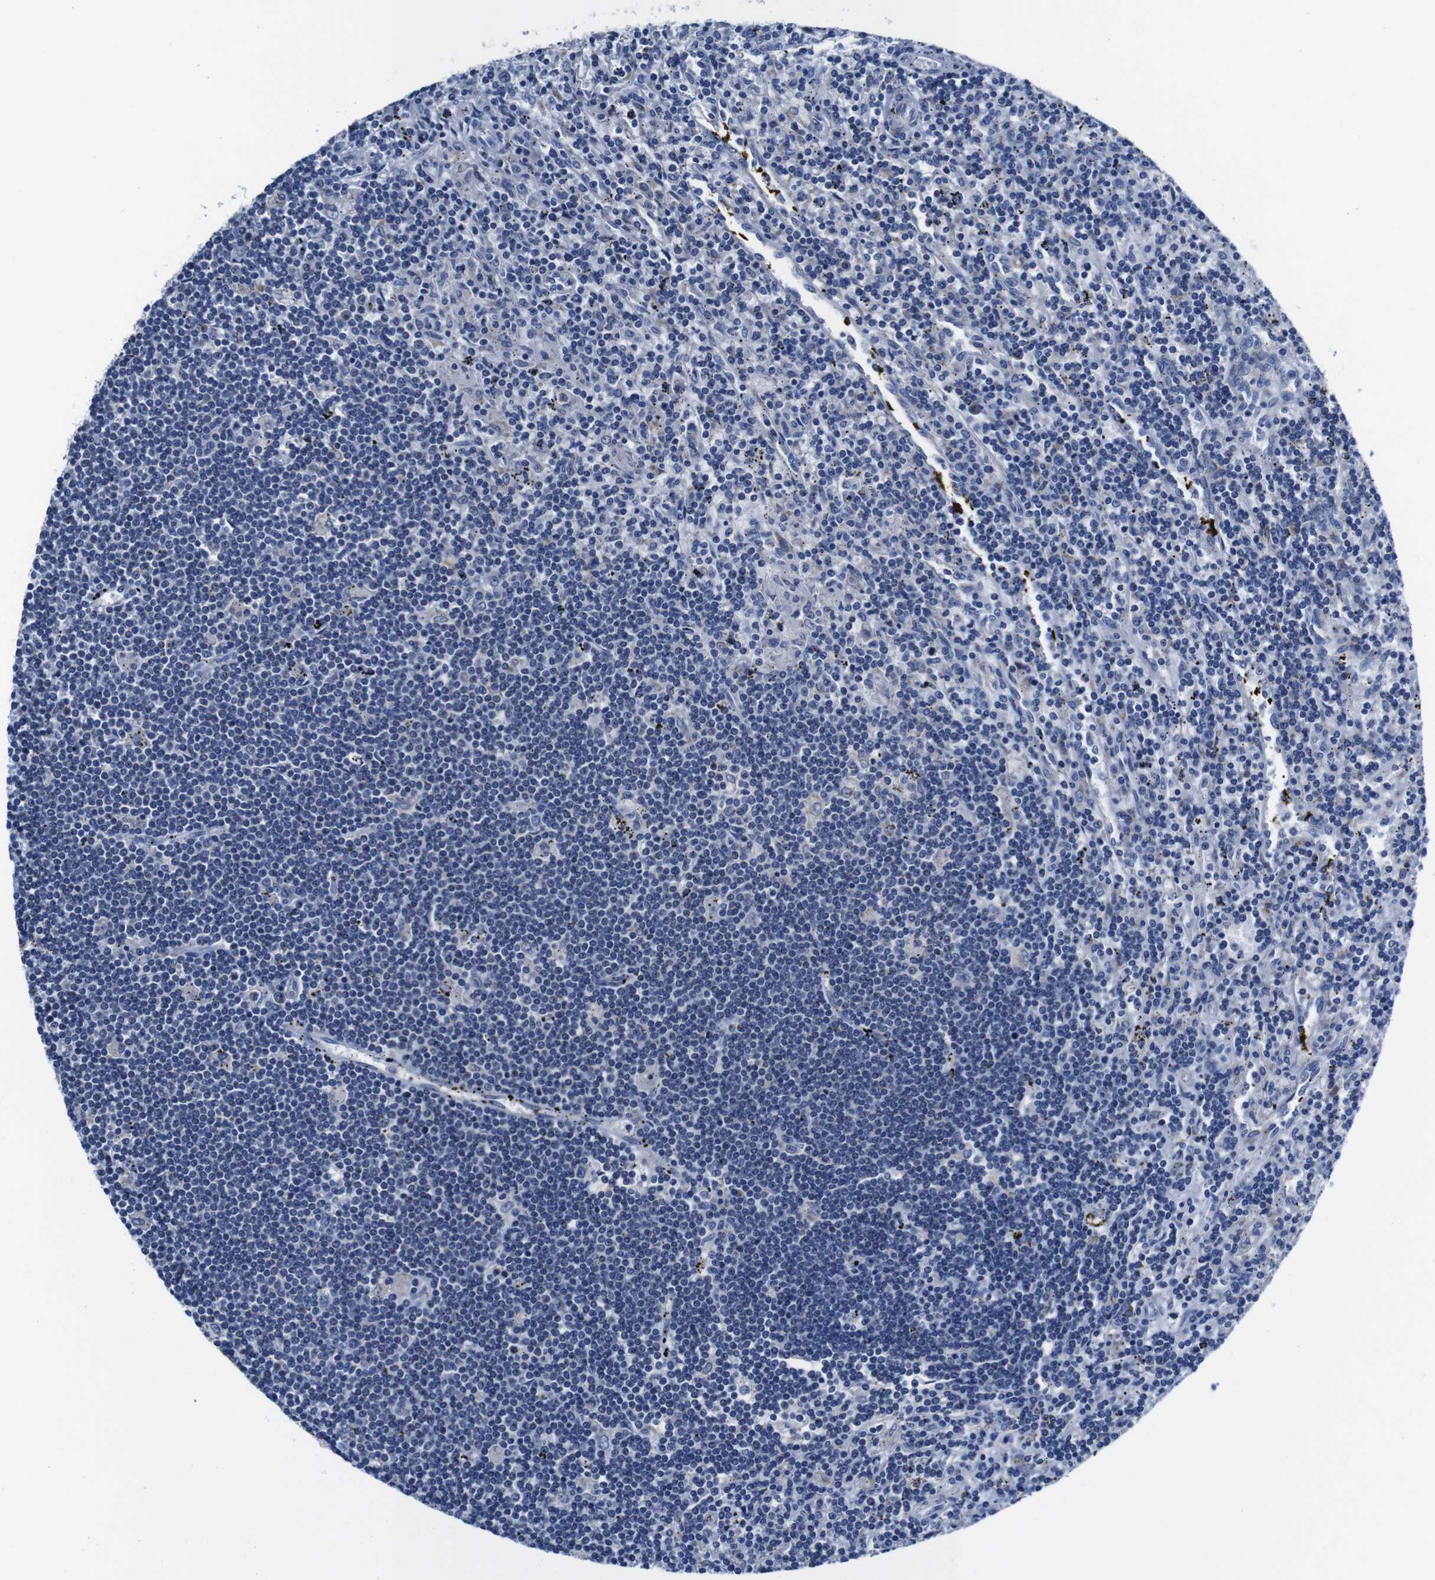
{"staining": {"intensity": "negative", "quantity": "none", "location": "none"}, "tissue": "lymphoma", "cell_type": "Tumor cells", "image_type": "cancer", "snomed": [{"axis": "morphology", "description": "Malignant lymphoma, non-Hodgkin's type, Low grade"}, {"axis": "topography", "description": "Spleen"}], "caption": "This image is of malignant lymphoma, non-Hodgkin's type (low-grade) stained with immunohistochemistry to label a protein in brown with the nuclei are counter-stained blue. There is no staining in tumor cells.", "gene": "SNX19", "patient": {"sex": "male", "age": 76}}